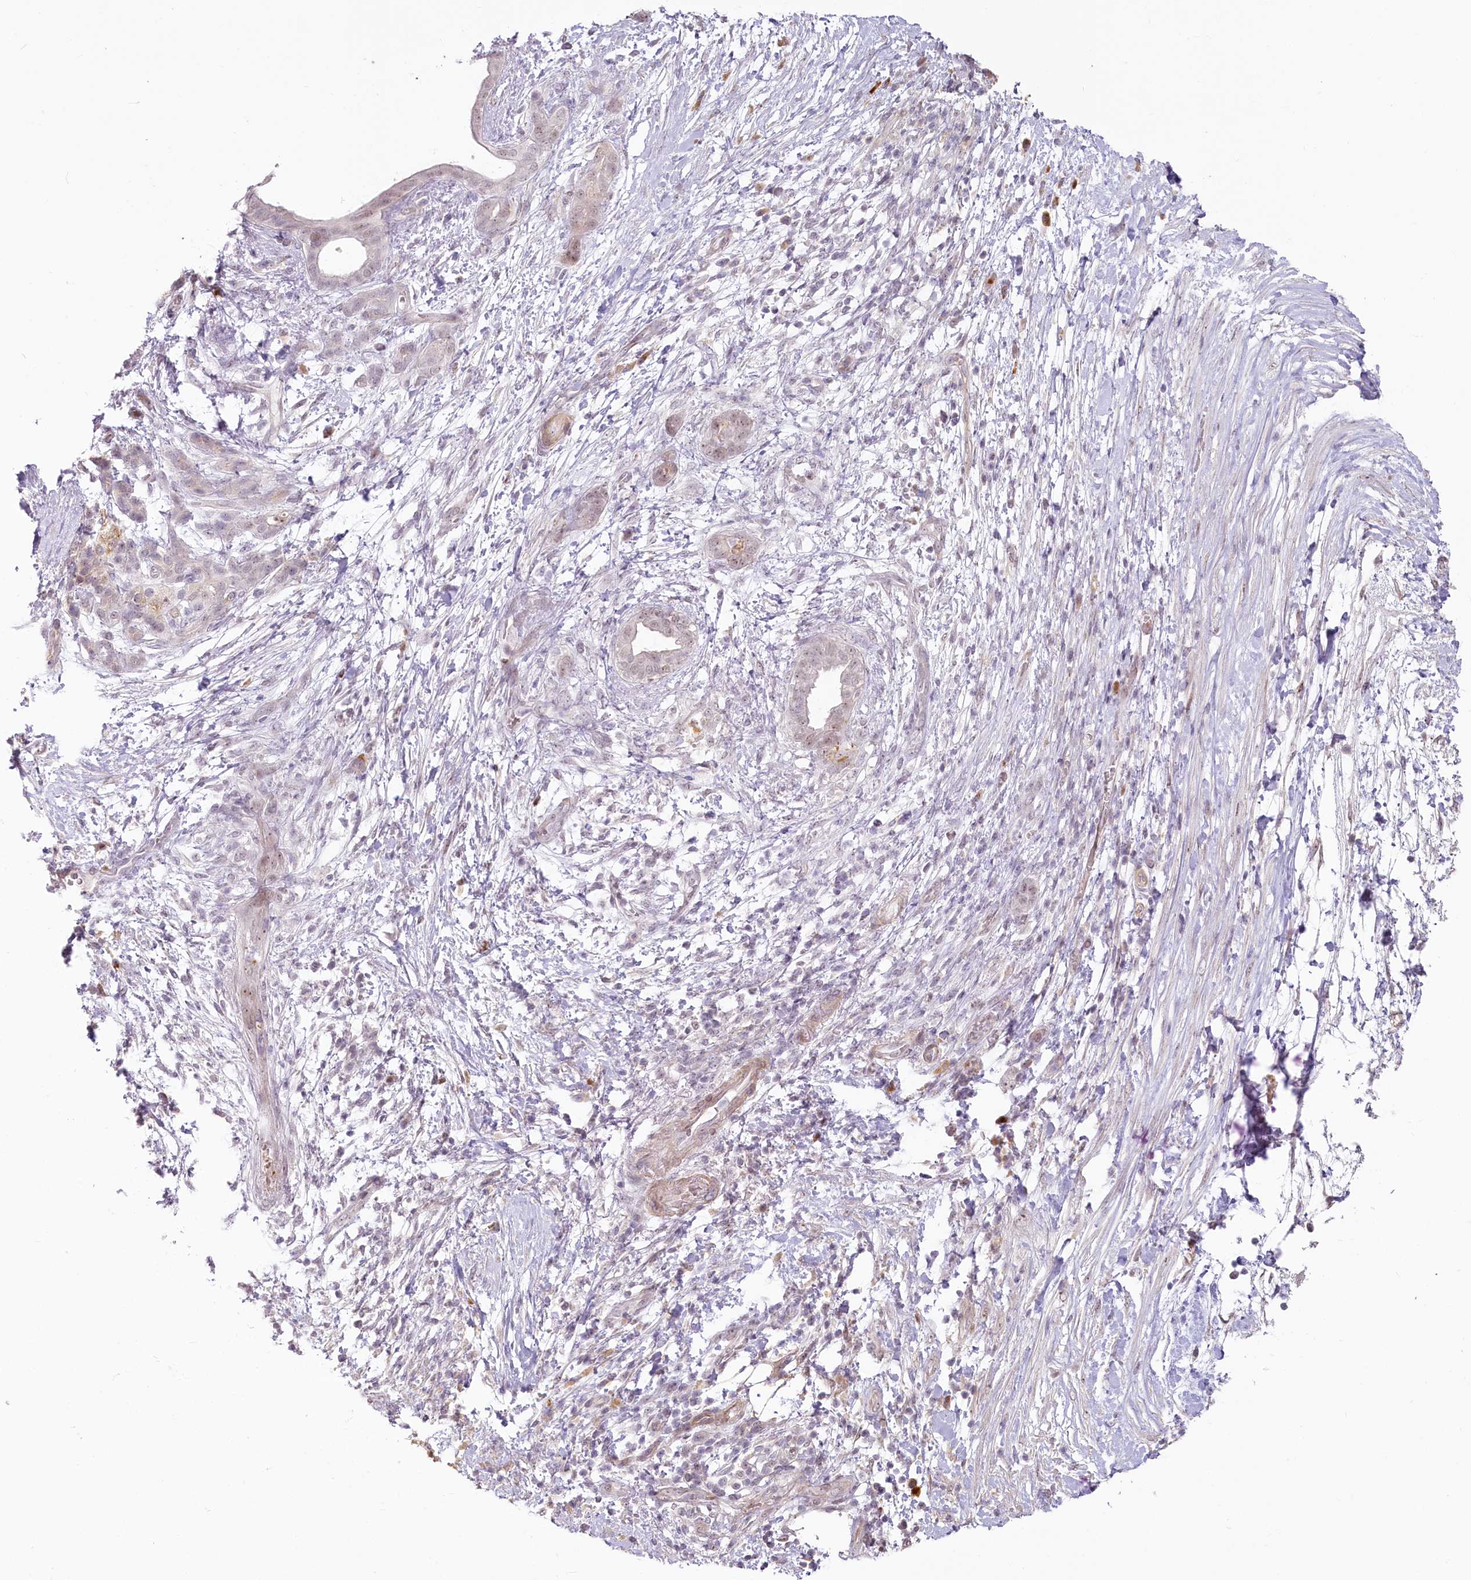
{"staining": {"intensity": "weak", "quantity": "25%-75%", "location": "nuclear"}, "tissue": "pancreatic cancer", "cell_type": "Tumor cells", "image_type": "cancer", "snomed": [{"axis": "morphology", "description": "Adenocarcinoma, NOS"}, {"axis": "topography", "description": "Pancreas"}], "caption": "Immunohistochemistry micrograph of pancreatic adenocarcinoma stained for a protein (brown), which shows low levels of weak nuclear staining in approximately 25%-75% of tumor cells.", "gene": "EXOSC7", "patient": {"sex": "female", "age": 55}}